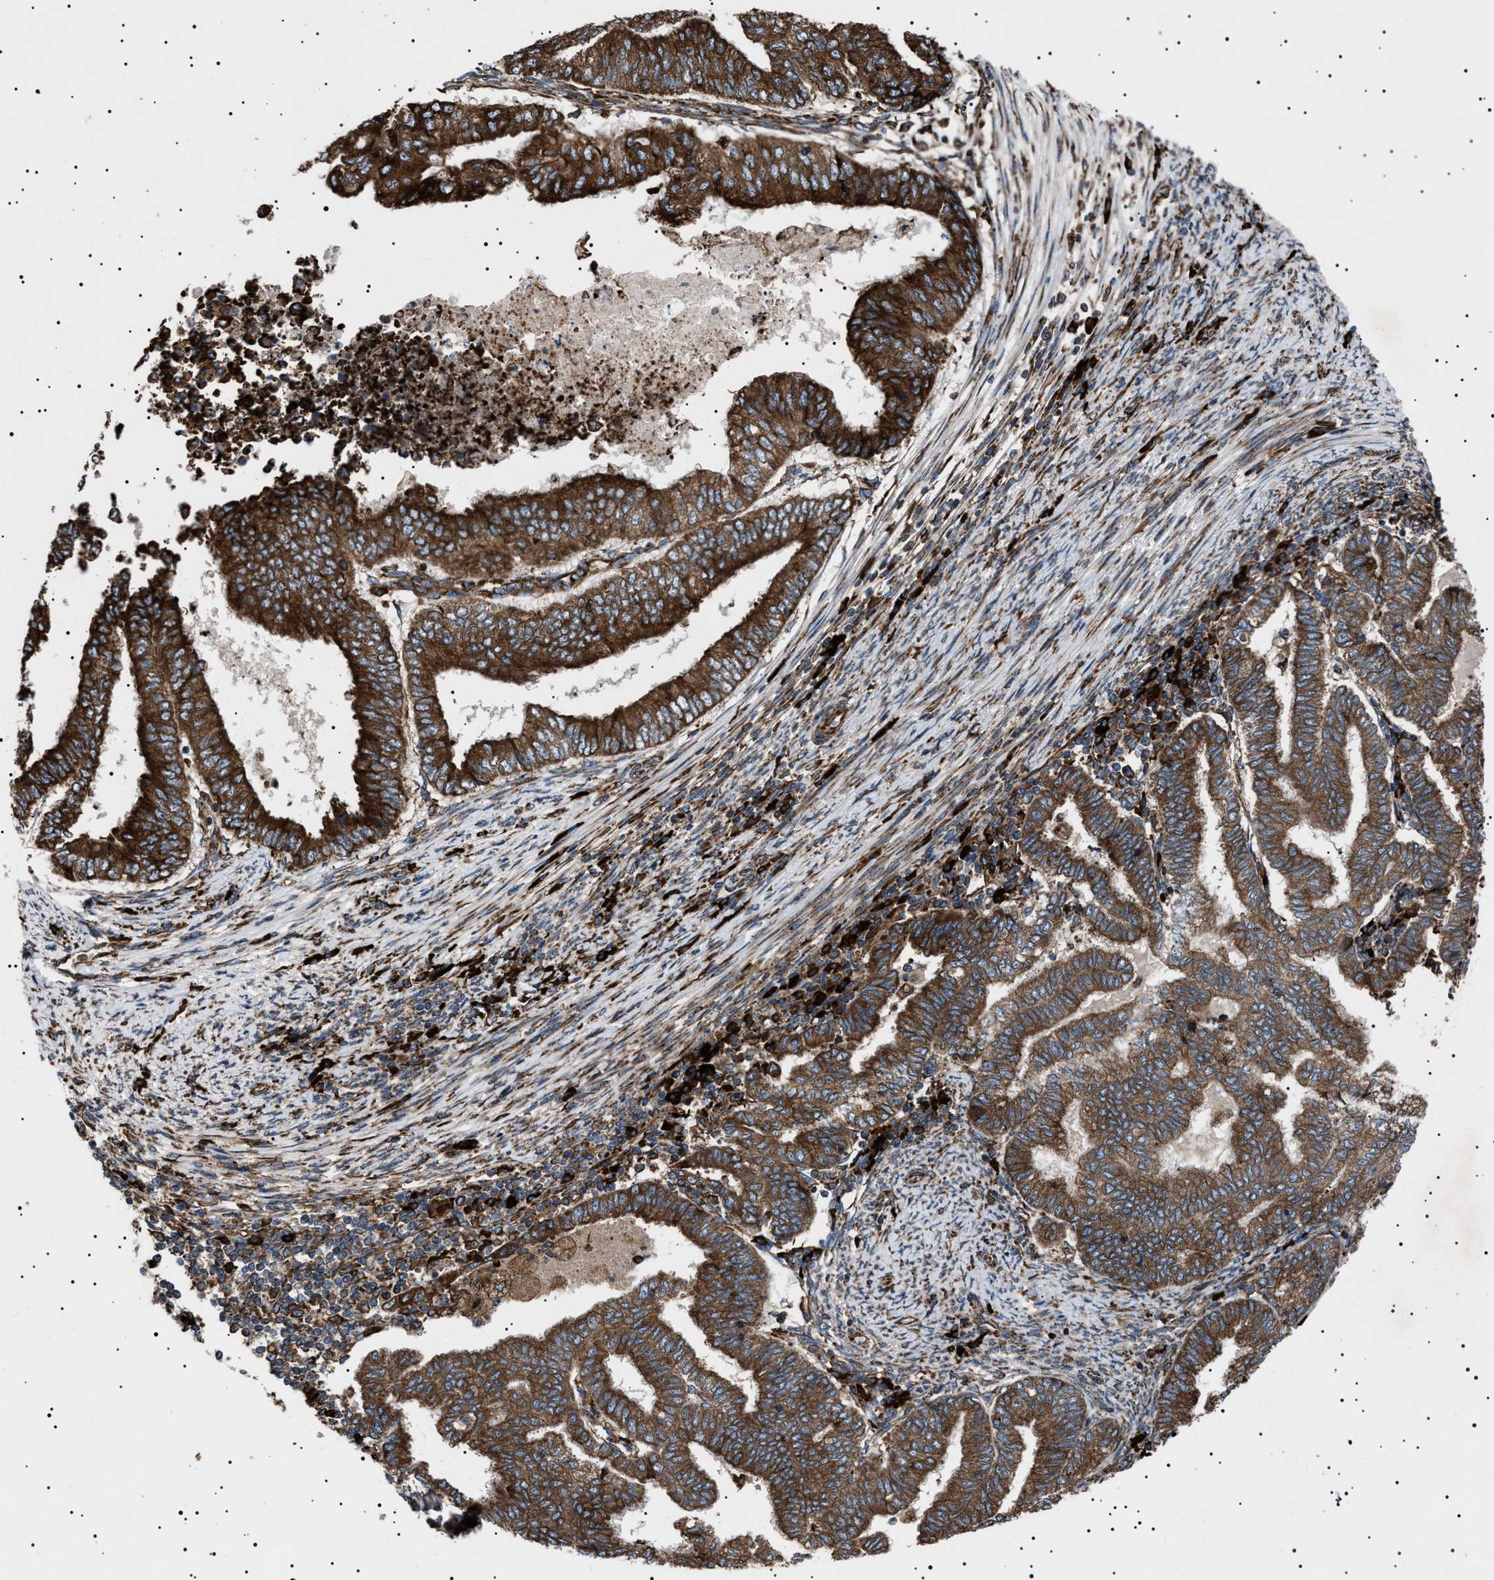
{"staining": {"intensity": "strong", "quantity": ">75%", "location": "cytoplasmic/membranous"}, "tissue": "endometrial cancer", "cell_type": "Tumor cells", "image_type": "cancer", "snomed": [{"axis": "morphology", "description": "Polyp, NOS"}, {"axis": "morphology", "description": "Adenocarcinoma, NOS"}, {"axis": "morphology", "description": "Adenoma, NOS"}, {"axis": "topography", "description": "Endometrium"}], "caption": "Immunohistochemical staining of adenocarcinoma (endometrial) shows high levels of strong cytoplasmic/membranous protein expression in approximately >75% of tumor cells.", "gene": "TOP1MT", "patient": {"sex": "female", "age": 79}}